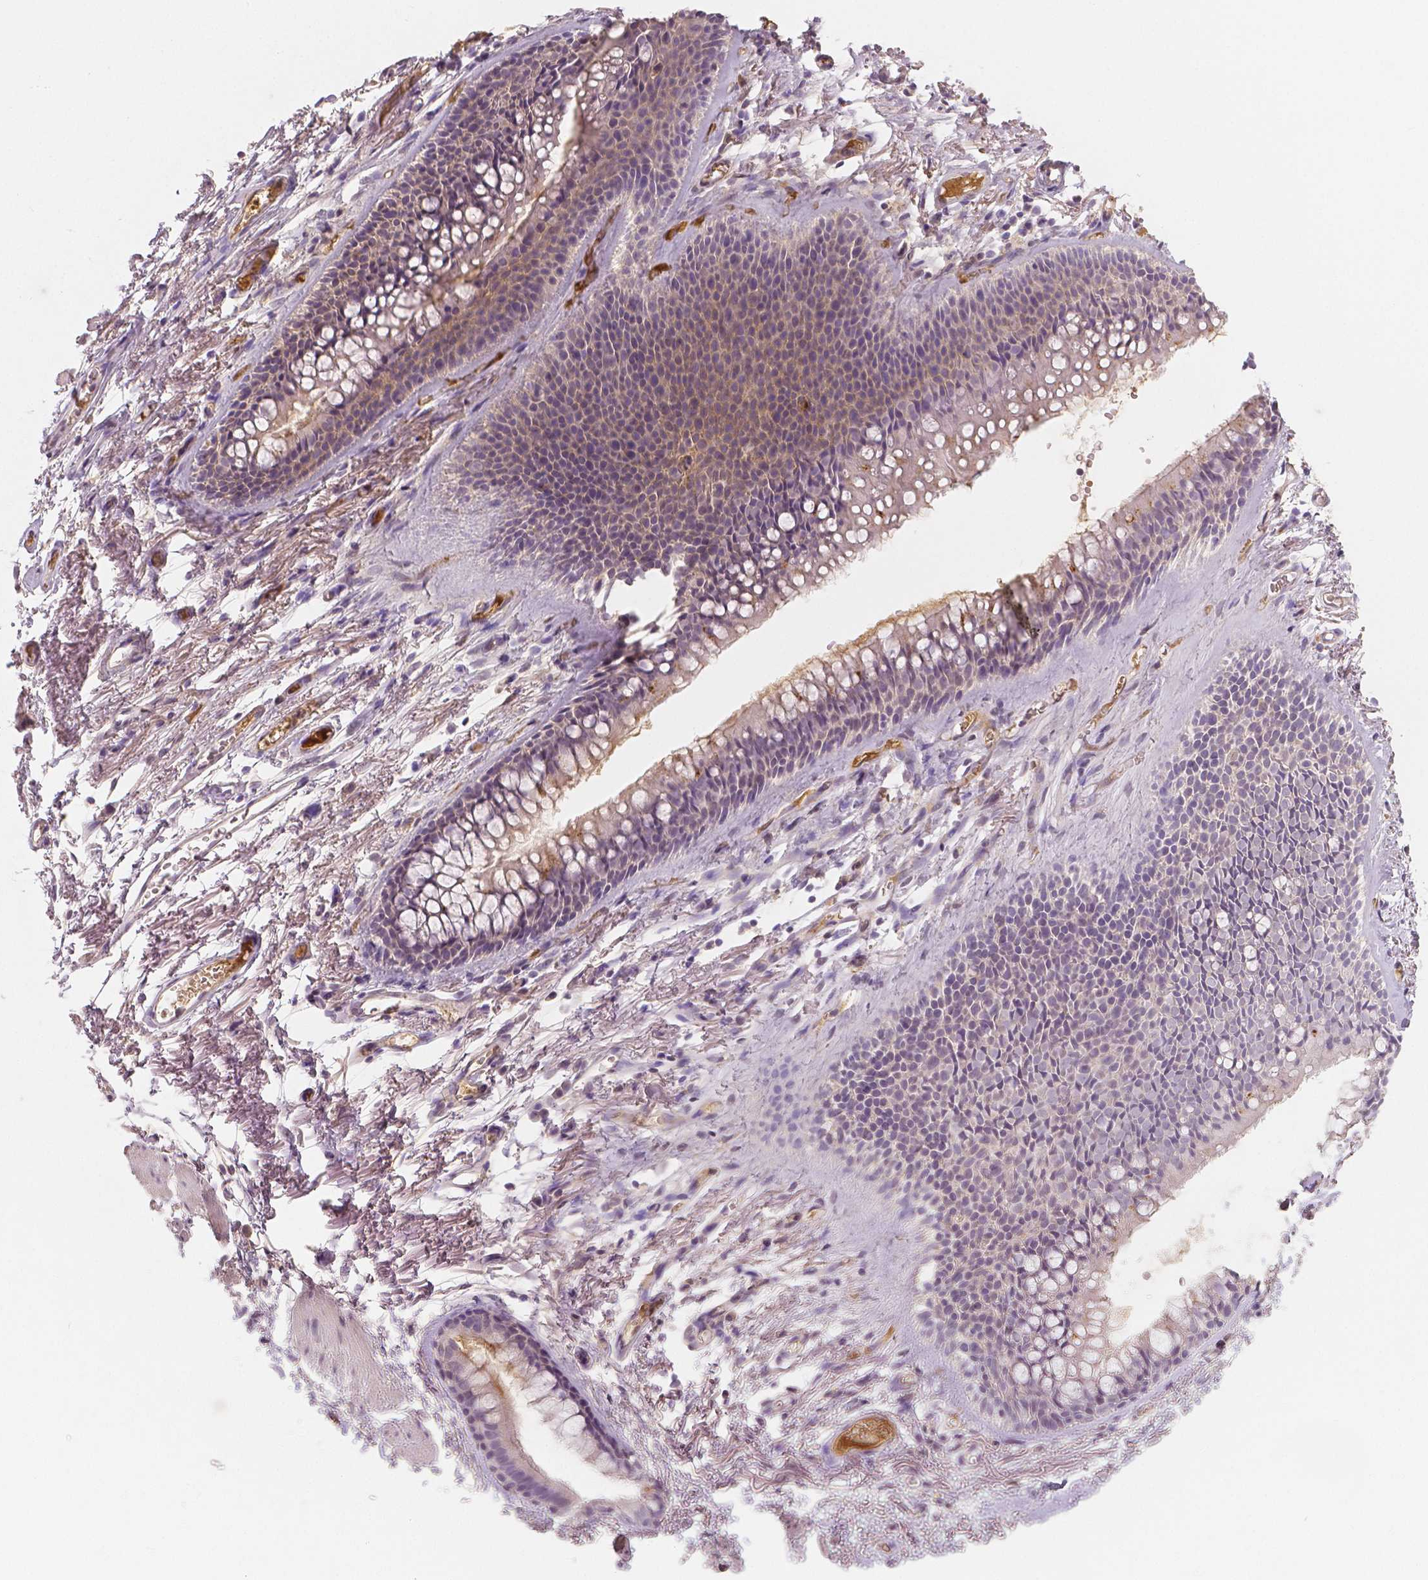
{"staining": {"intensity": "weak", "quantity": "25%-75%", "location": "cytoplasmic/membranous"}, "tissue": "soft tissue", "cell_type": "Fibroblasts", "image_type": "normal", "snomed": [{"axis": "morphology", "description": "Normal tissue, NOS"}, {"axis": "topography", "description": "Cartilage tissue"}, {"axis": "topography", "description": "Bronchus"}], "caption": "Immunohistochemistry (IHC) image of unremarkable soft tissue: soft tissue stained using immunohistochemistry (IHC) reveals low levels of weak protein expression localized specifically in the cytoplasmic/membranous of fibroblasts, appearing as a cytoplasmic/membranous brown color.", "gene": "APOA4", "patient": {"sex": "female", "age": 79}}